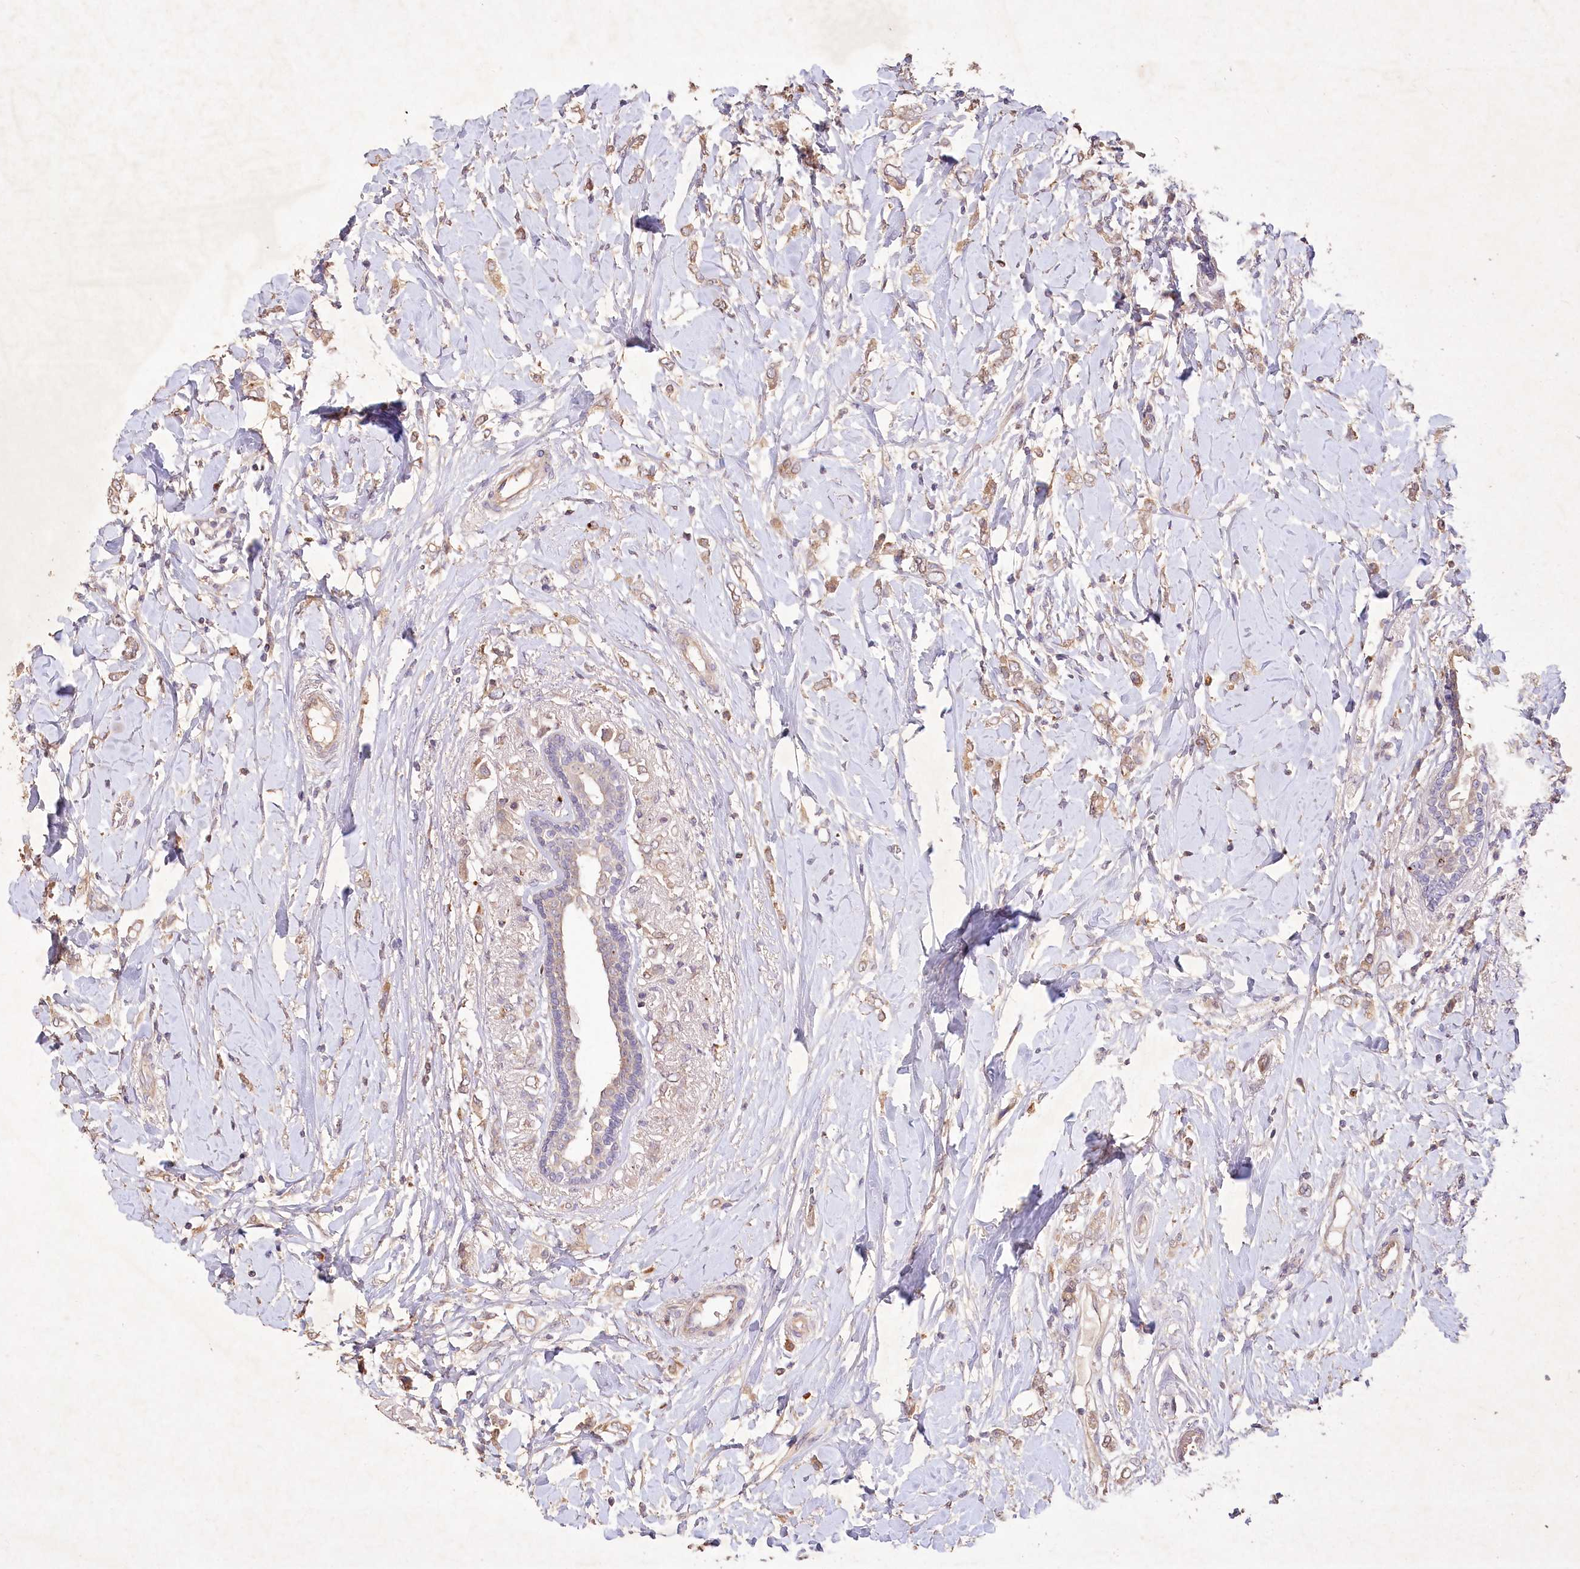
{"staining": {"intensity": "moderate", "quantity": ">75%", "location": "cytoplasmic/membranous"}, "tissue": "breast cancer", "cell_type": "Tumor cells", "image_type": "cancer", "snomed": [{"axis": "morphology", "description": "Normal tissue, NOS"}, {"axis": "morphology", "description": "Lobular carcinoma"}, {"axis": "topography", "description": "Breast"}], "caption": "High-power microscopy captured an immunohistochemistry (IHC) micrograph of breast lobular carcinoma, revealing moderate cytoplasmic/membranous positivity in approximately >75% of tumor cells.", "gene": "IRAK1BP1", "patient": {"sex": "female", "age": 47}}